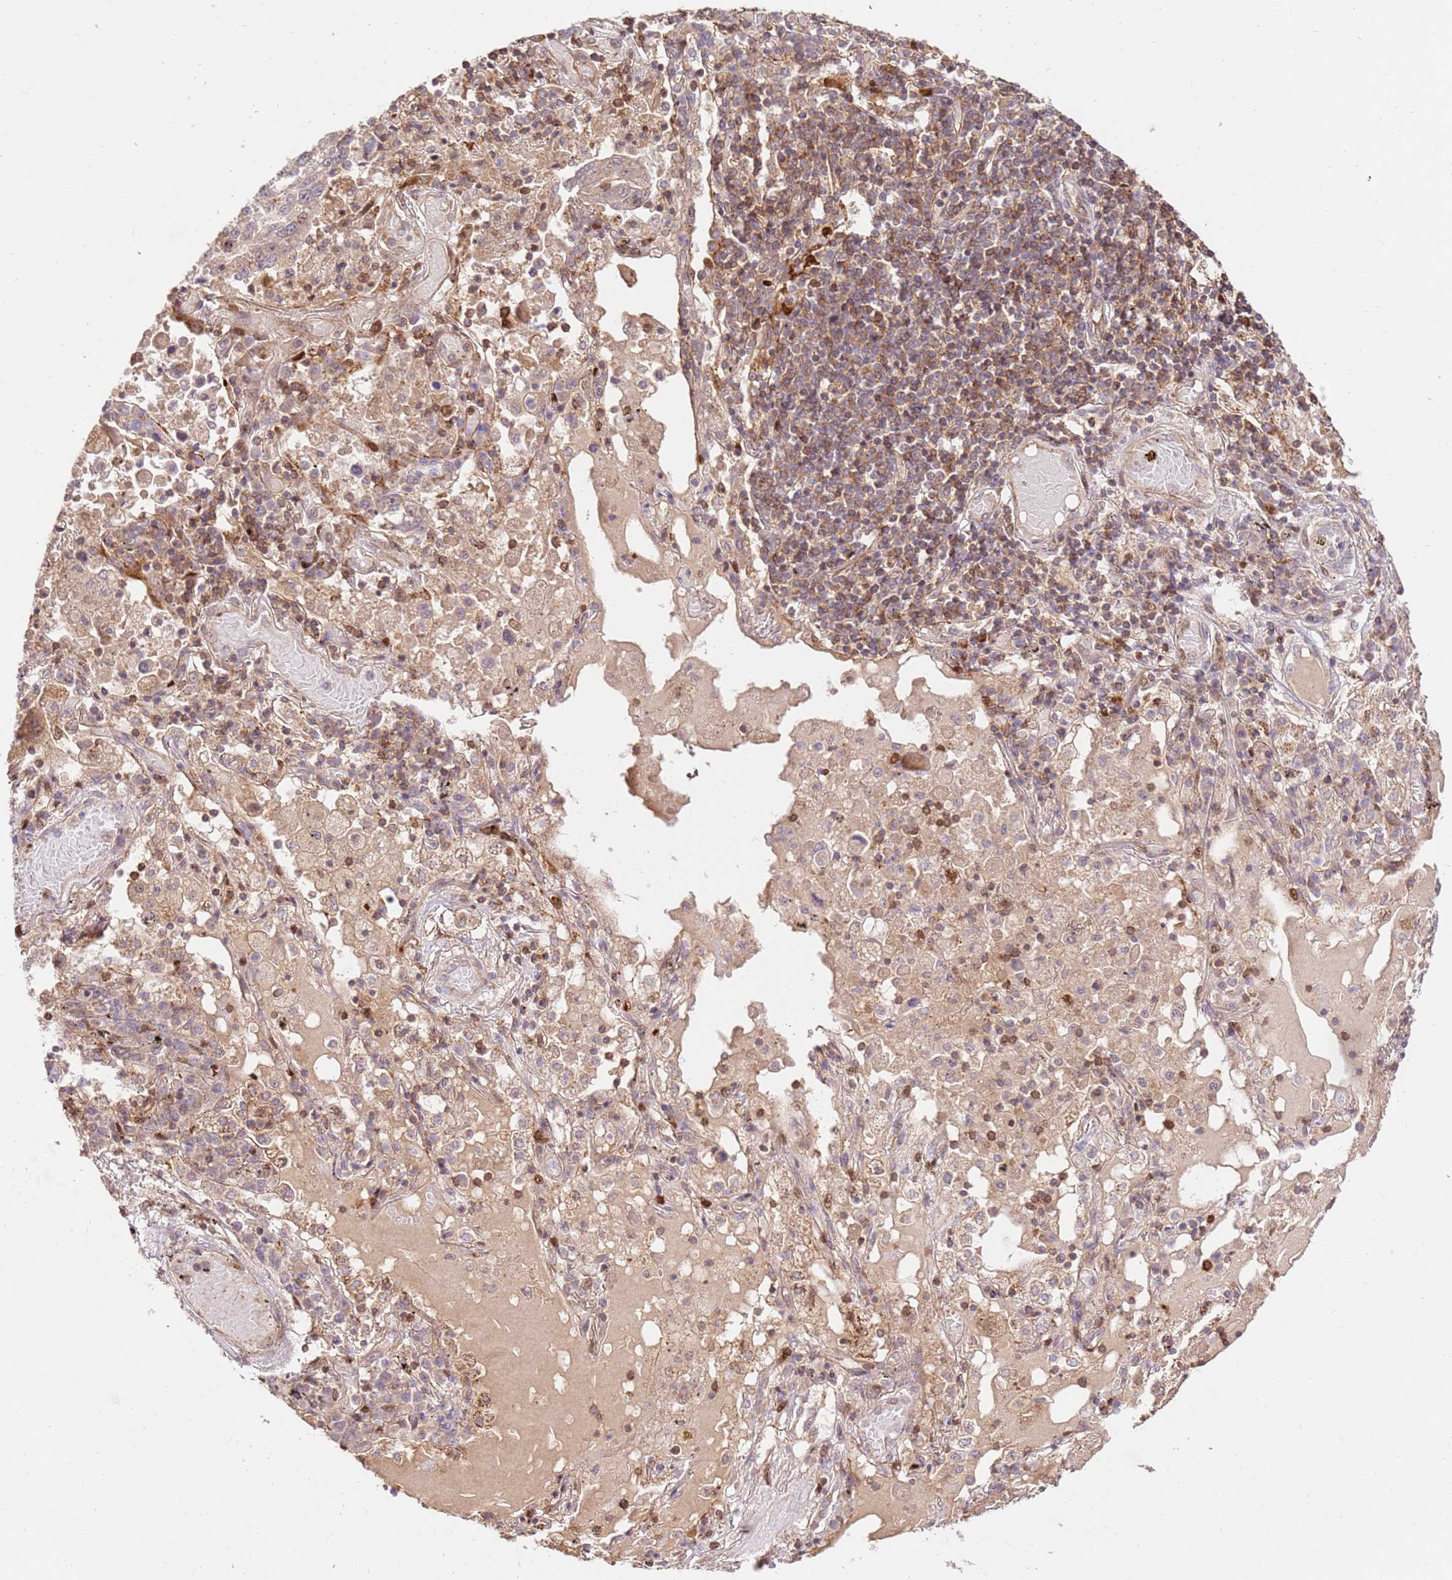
{"staining": {"intensity": "weak", "quantity": "25%-75%", "location": "cytoplasmic/membranous"}, "tissue": "lung cancer", "cell_type": "Tumor cells", "image_type": "cancer", "snomed": [{"axis": "morphology", "description": "Squamous cell carcinoma, NOS"}, {"axis": "topography", "description": "Lung"}], "caption": "The image exhibits a brown stain indicating the presence of a protein in the cytoplasmic/membranous of tumor cells in squamous cell carcinoma (lung).", "gene": "KATNAL2", "patient": {"sex": "male", "age": 65}}